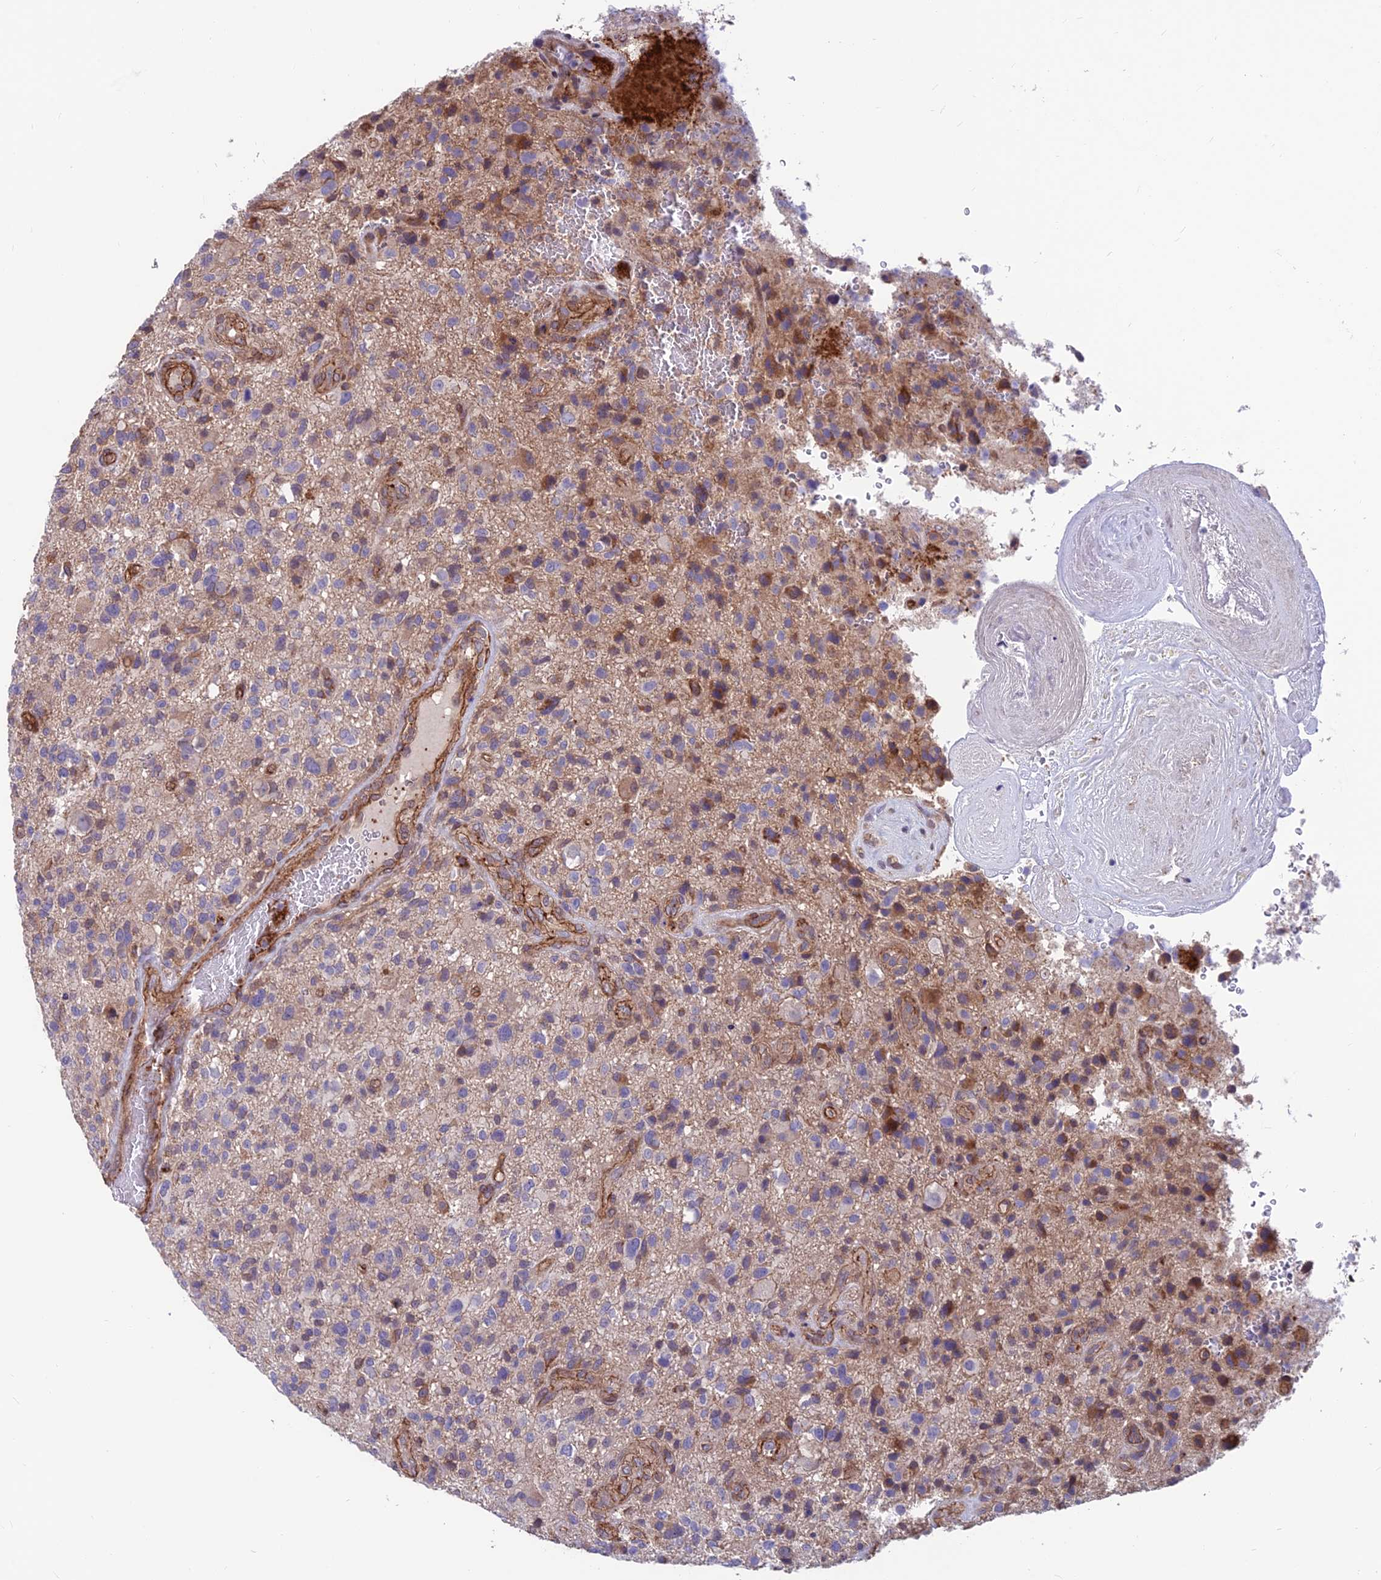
{"staining": {"intensity": "negative", "quantity": "none", "location": "none"}, "tissue": "glioma", "cell_type": "Tumor cells", "image_type": "cancer", "snomed": [{"axis": "morphology", "description": "Glioma, malignant, High grade"}, {"axis": "topography", "description": "Brain"}], "caption": "This photomicrograph is of malignant high-grade glioma stained with immunohistochemistry (IHC) to label a protein in brown with the nuclei are counter-stained blue. There is no positivity in tumor cells. The staining is performed using DAB (3,3'-diaminobenzidine) brown chromogen with nuclei counter-stained in using hematoxylin.", "gene": "RTN4RL1", "patient": {"sex": "male", "age": 47}}